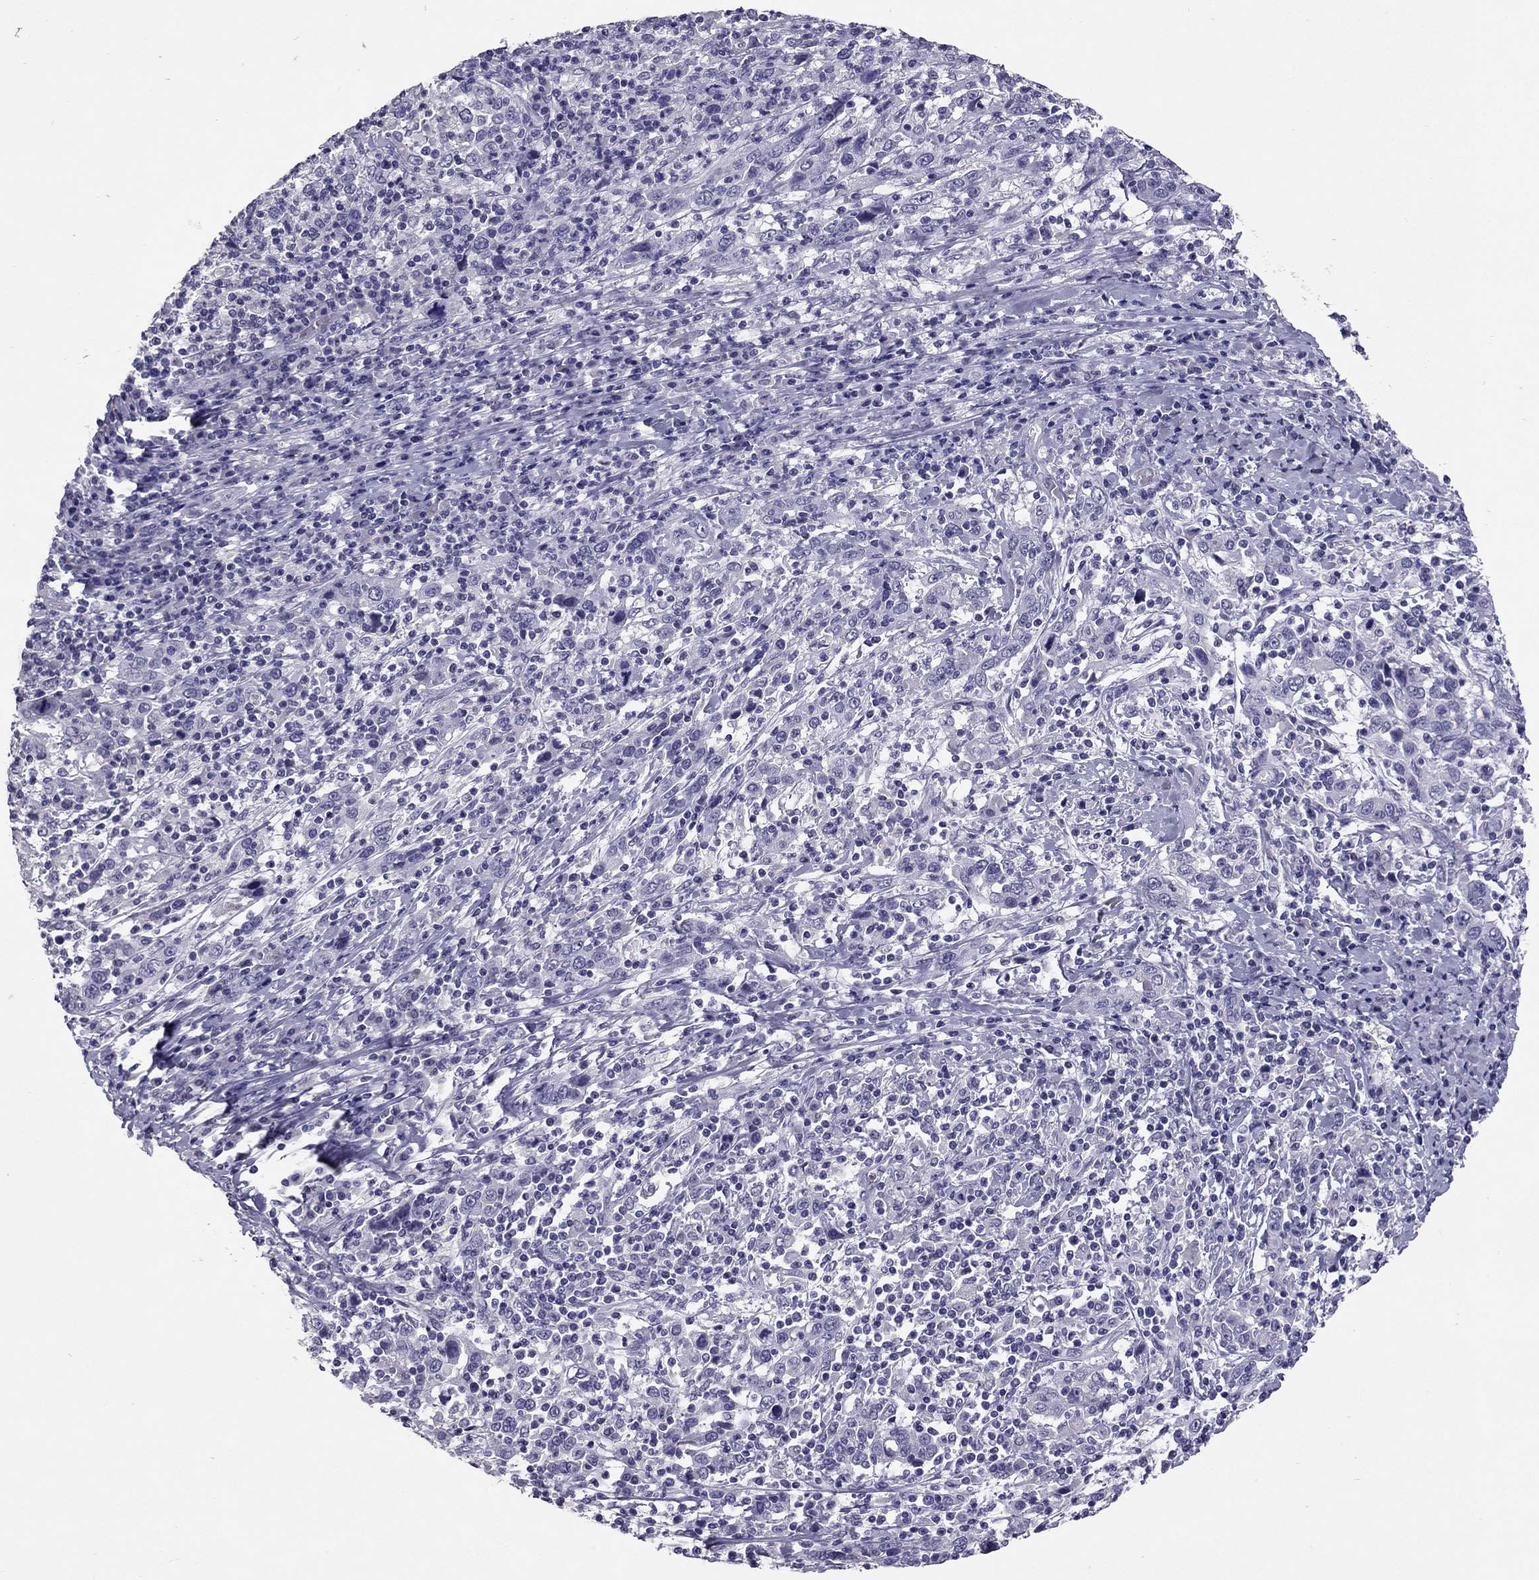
{"staining": {"intensity": "negative", "quantity": "none", "location": "none"}, "tissue": "cervical cancer", "cell_type": "Tumor cells", "image_type": "cancer", "snomed": [{"axis": "morphology", "description": "Squamous cell carcinoma, NOS"}, {"axis": "topography", "description": "Cervix"}], "caption": "Immunohistochemical staining of cervical cancer displays no significant positivity in tumor cells.", "gene": "RHO", "patient": {"sex": "female", "age": 46}}